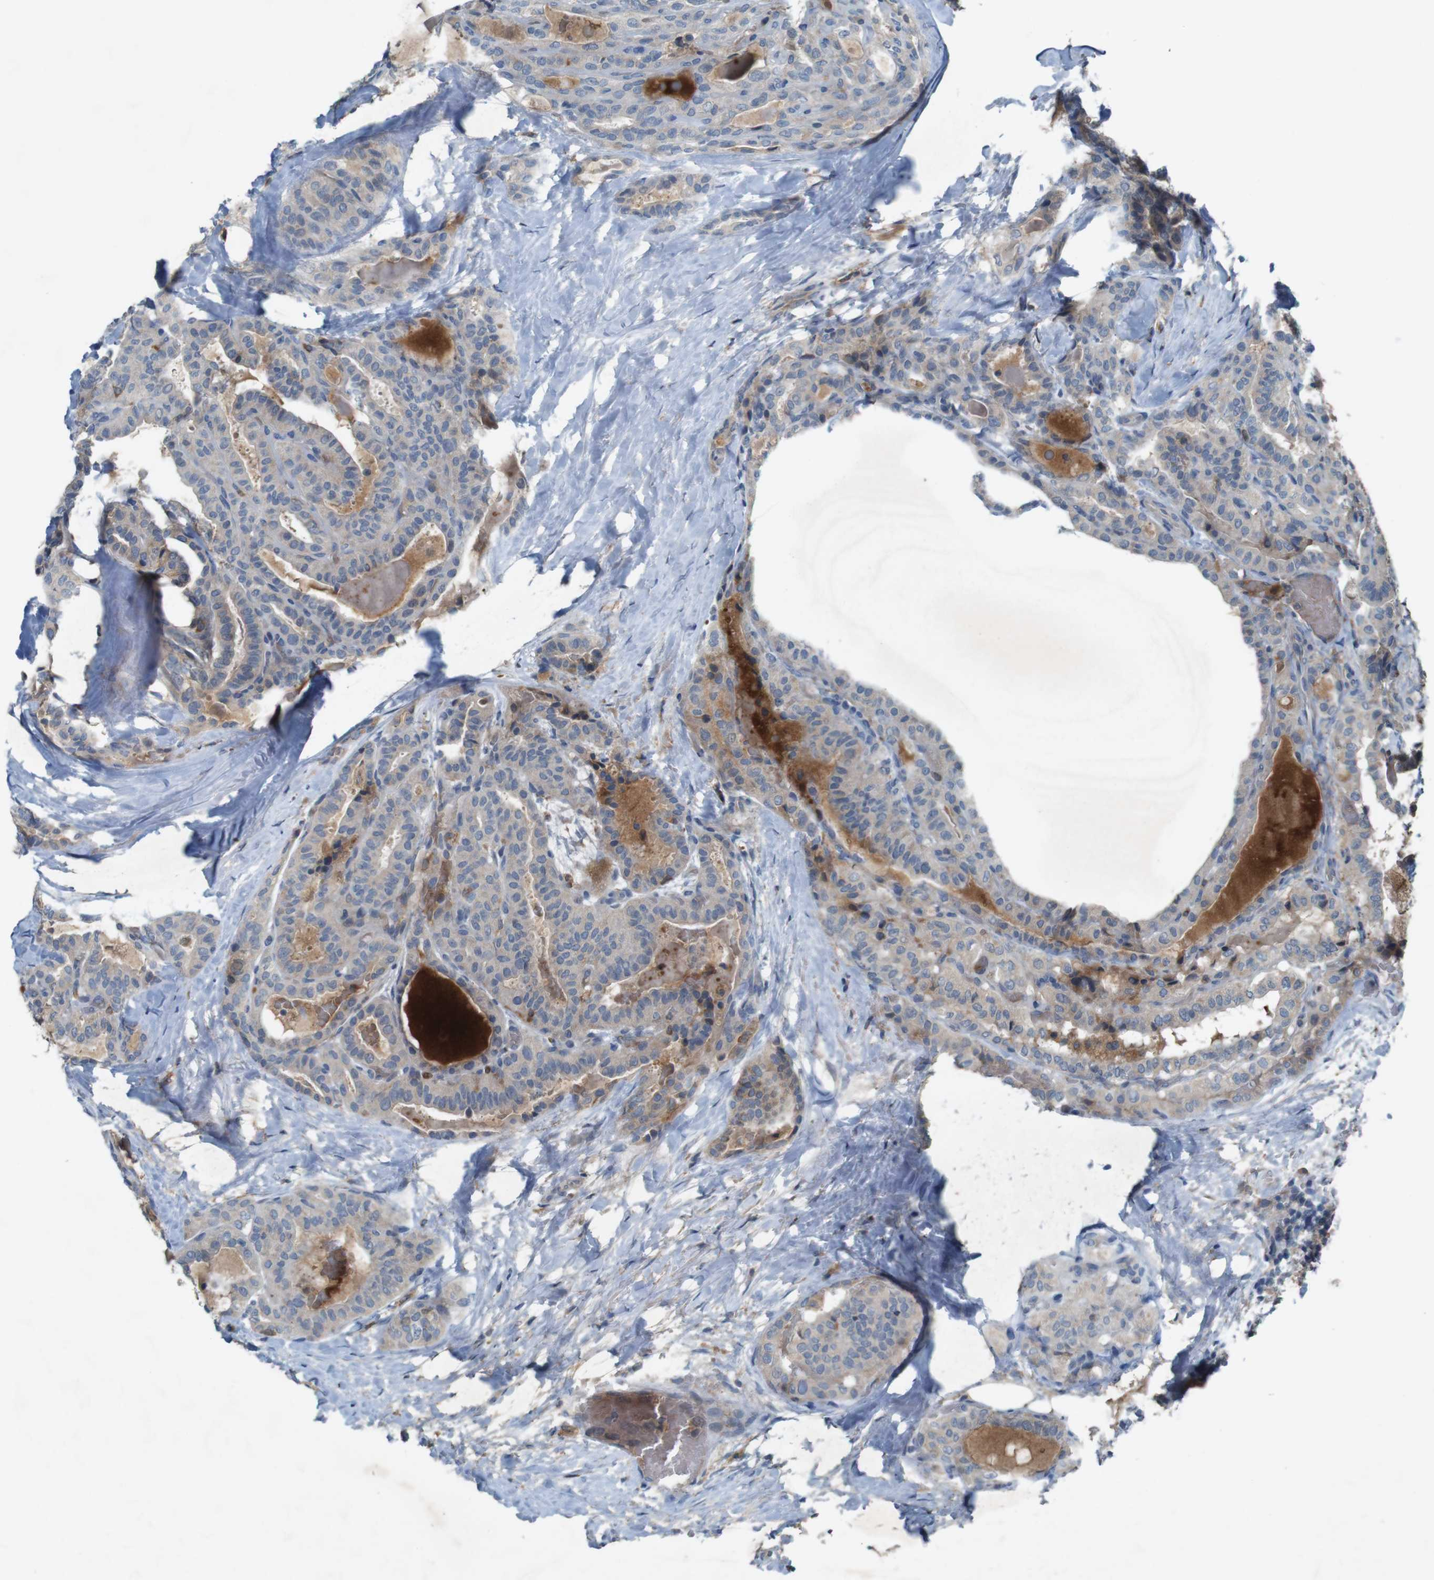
{"staining": {"intensity": "weak", "quantity": ">75%", "location": "cytoplasmic/membranous"}, "tissue": "thyroid cancer", "cell_type": "Tumor cells", "image_type": "cancer", "snomed": [{"axis": "morphology", "description": "Papillary adenocarcinoma, NOS"}, {"axis": "topography", "description": "Thyroid gland"}], "caption": "Protein staining shows weak cytoplasmic/membranous expression in about >75% of tumor cells in thyroid papillary adenocarcinoma. The protein is shown in brown color, while the nuclei are stained blue.", "gene": "MOGAT3", "patient": {"sex": "male", "age": 77}}